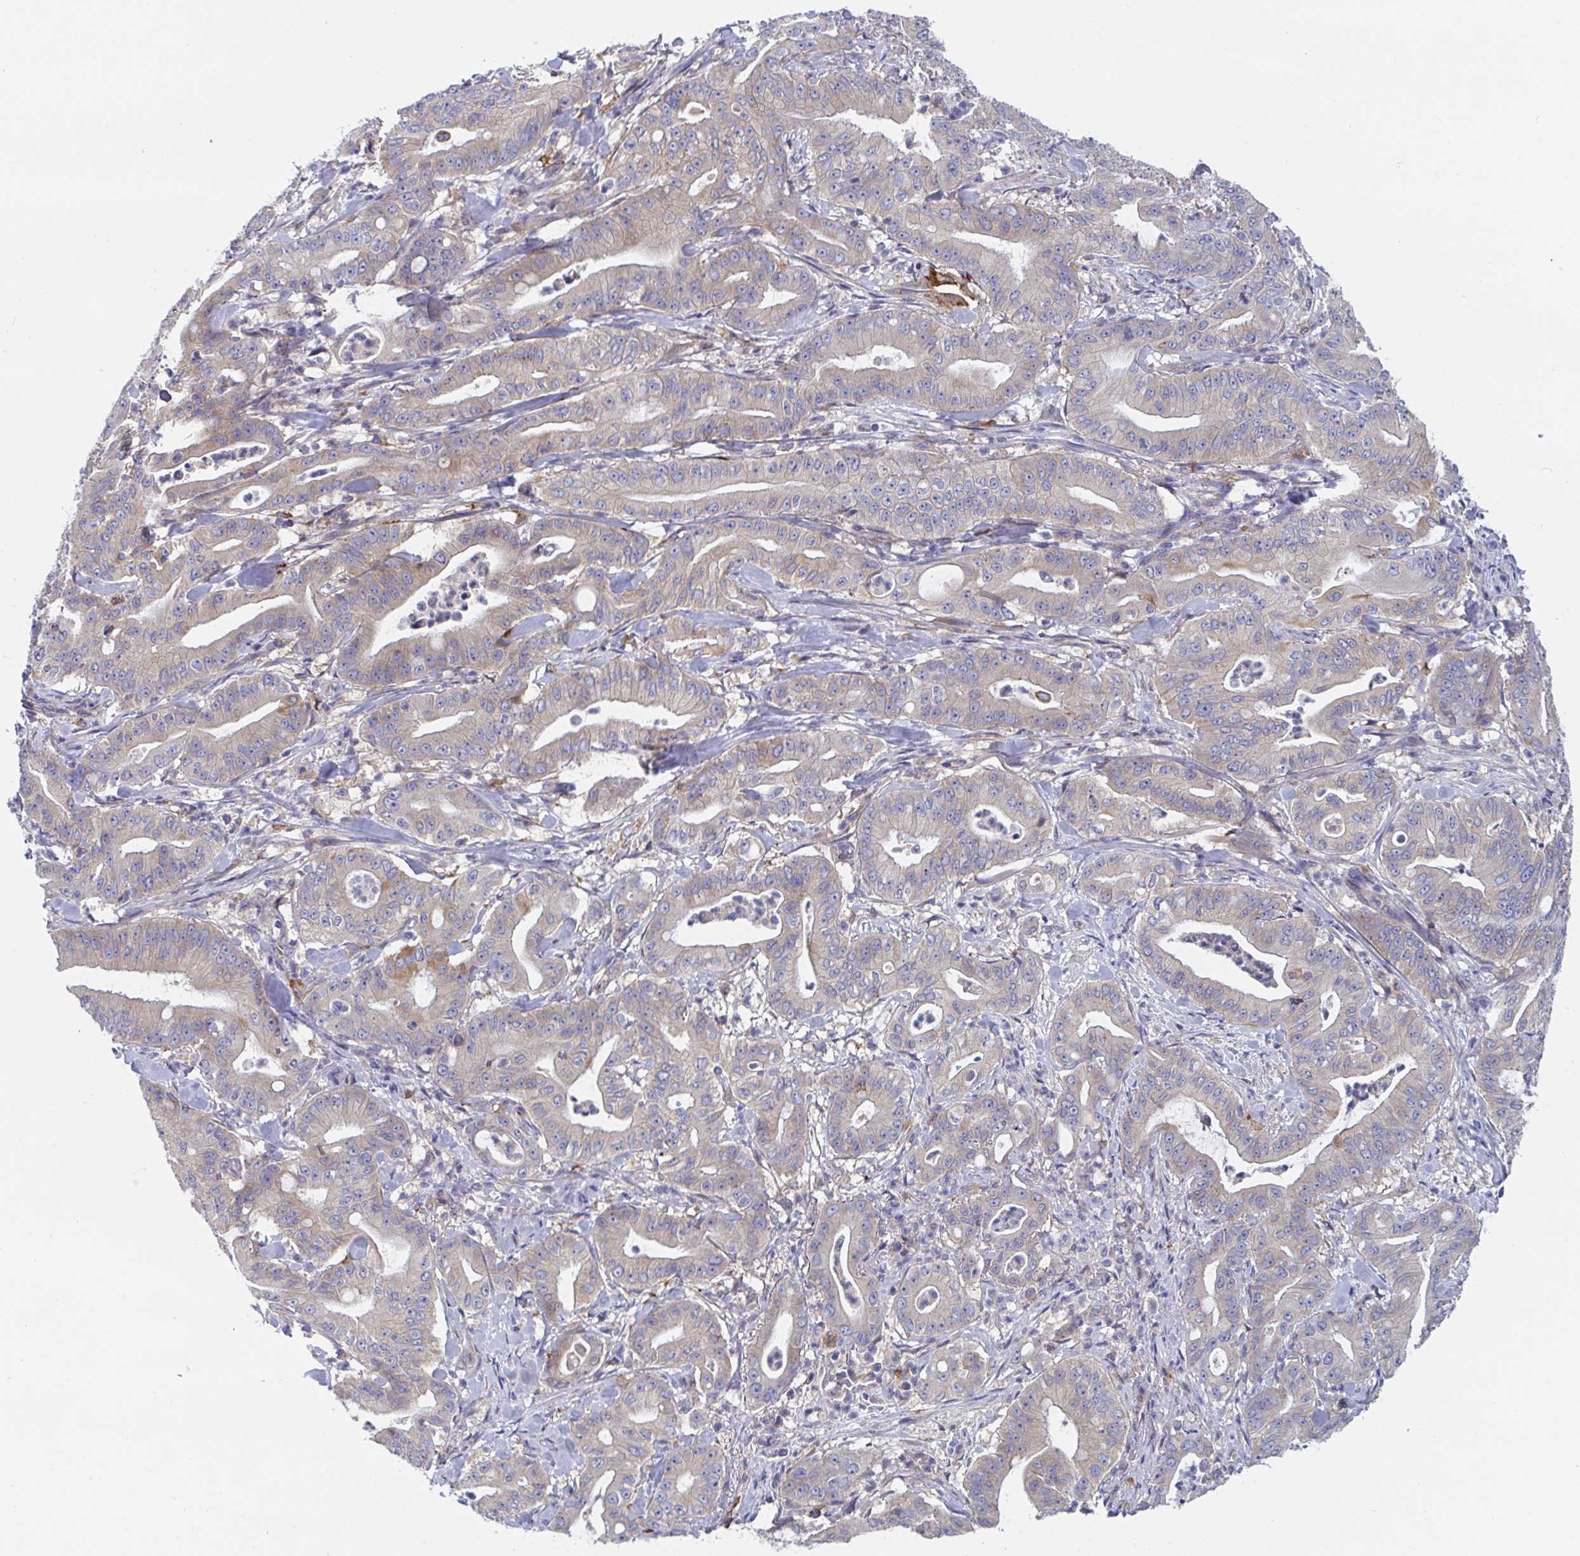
{"staining": {"intensity": "weak", "quantity": "<25%", "location": "cytoplasmic/membranous"}, "tissue": "pancreatic cancer", "cell_type": "Tumor cells", "image_type": "cancer", "snomed": [{"axis": "morphology", "description": "Adenocarcinoma, NOS"}, {"axis": "topography", "description": "Pancreas"}], "caption": "Immunohistochemistry (IHC) micrograph of human pancreatic cancer (adenocarcinoma) stained for a protein (brown), which demonstrates no positivity in tumor cells. The staining was performed using DAB to visualize the protein expression in brown, while the nuclei were stained in blue with hematoxylin (Magnification: 20x).", "gene": "FRMD3", "patient": {"sex": "male", "age": 71}}